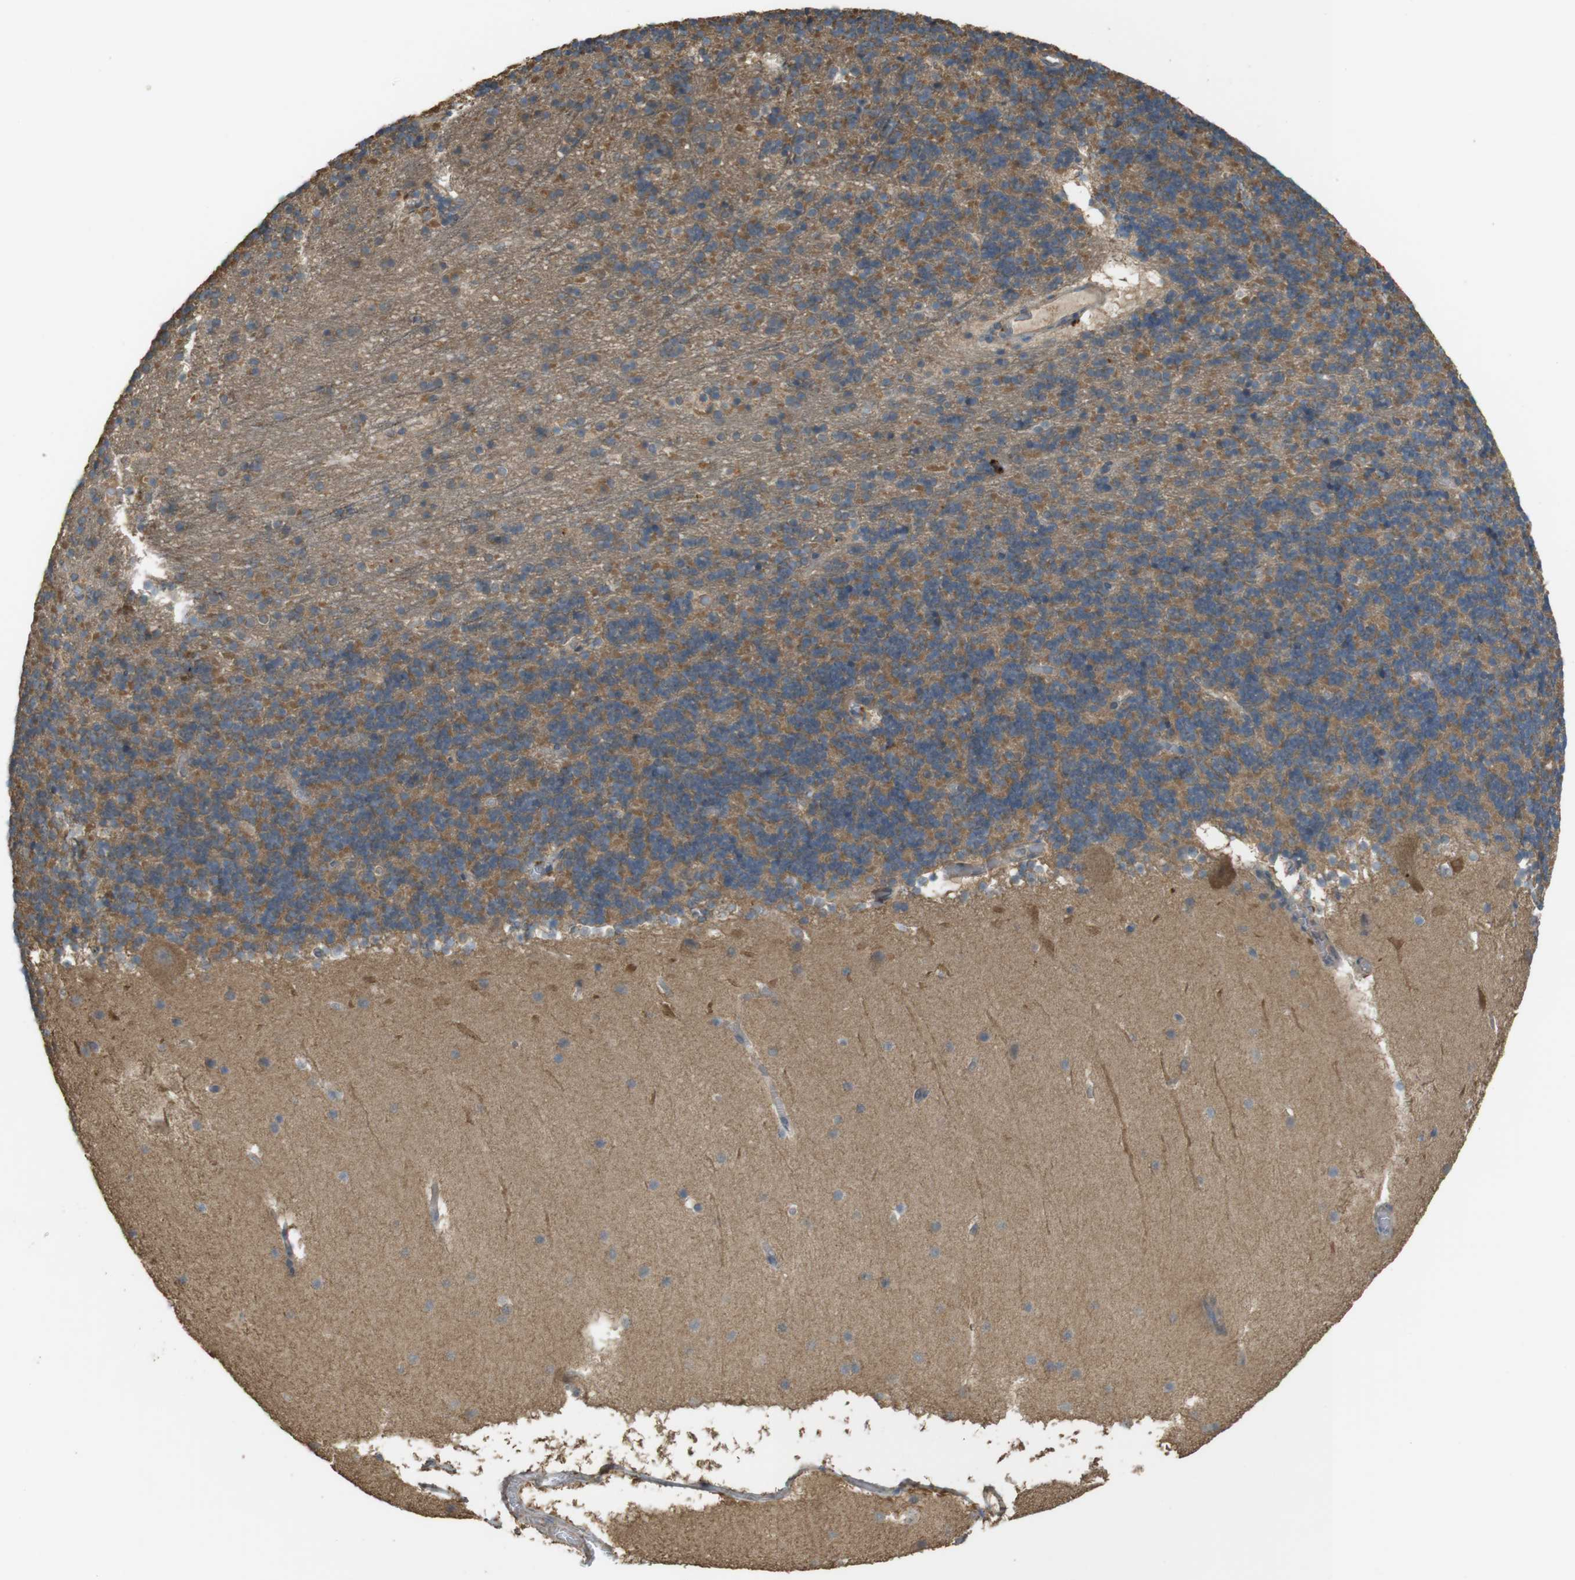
{"staining": {"intensity": "moderate", "quantity": ">75%", "location": "cytoplasmic/membranous"}, "tissue": "cerebellum", "cell_type": "Cells in granular layer", "image_type": "normal", "snomed": [{"axis": "morphology", "description": "Normal tissue, NOS"}, {"axis": "topography", "description": "Cerebellum"}], "caption": "IHC histopathology image of unremarkable cerebellum: cerebellum stained using immunohistochemistry displays medium levels of moderate protein expression localized specifically in the cytoplasmic/membranous of cells in granular layer, appearing as a cytoplasmic/membranous brown color.", "gene": "ZDHHC20", "patient": {"sex": "male", "age": 45}}